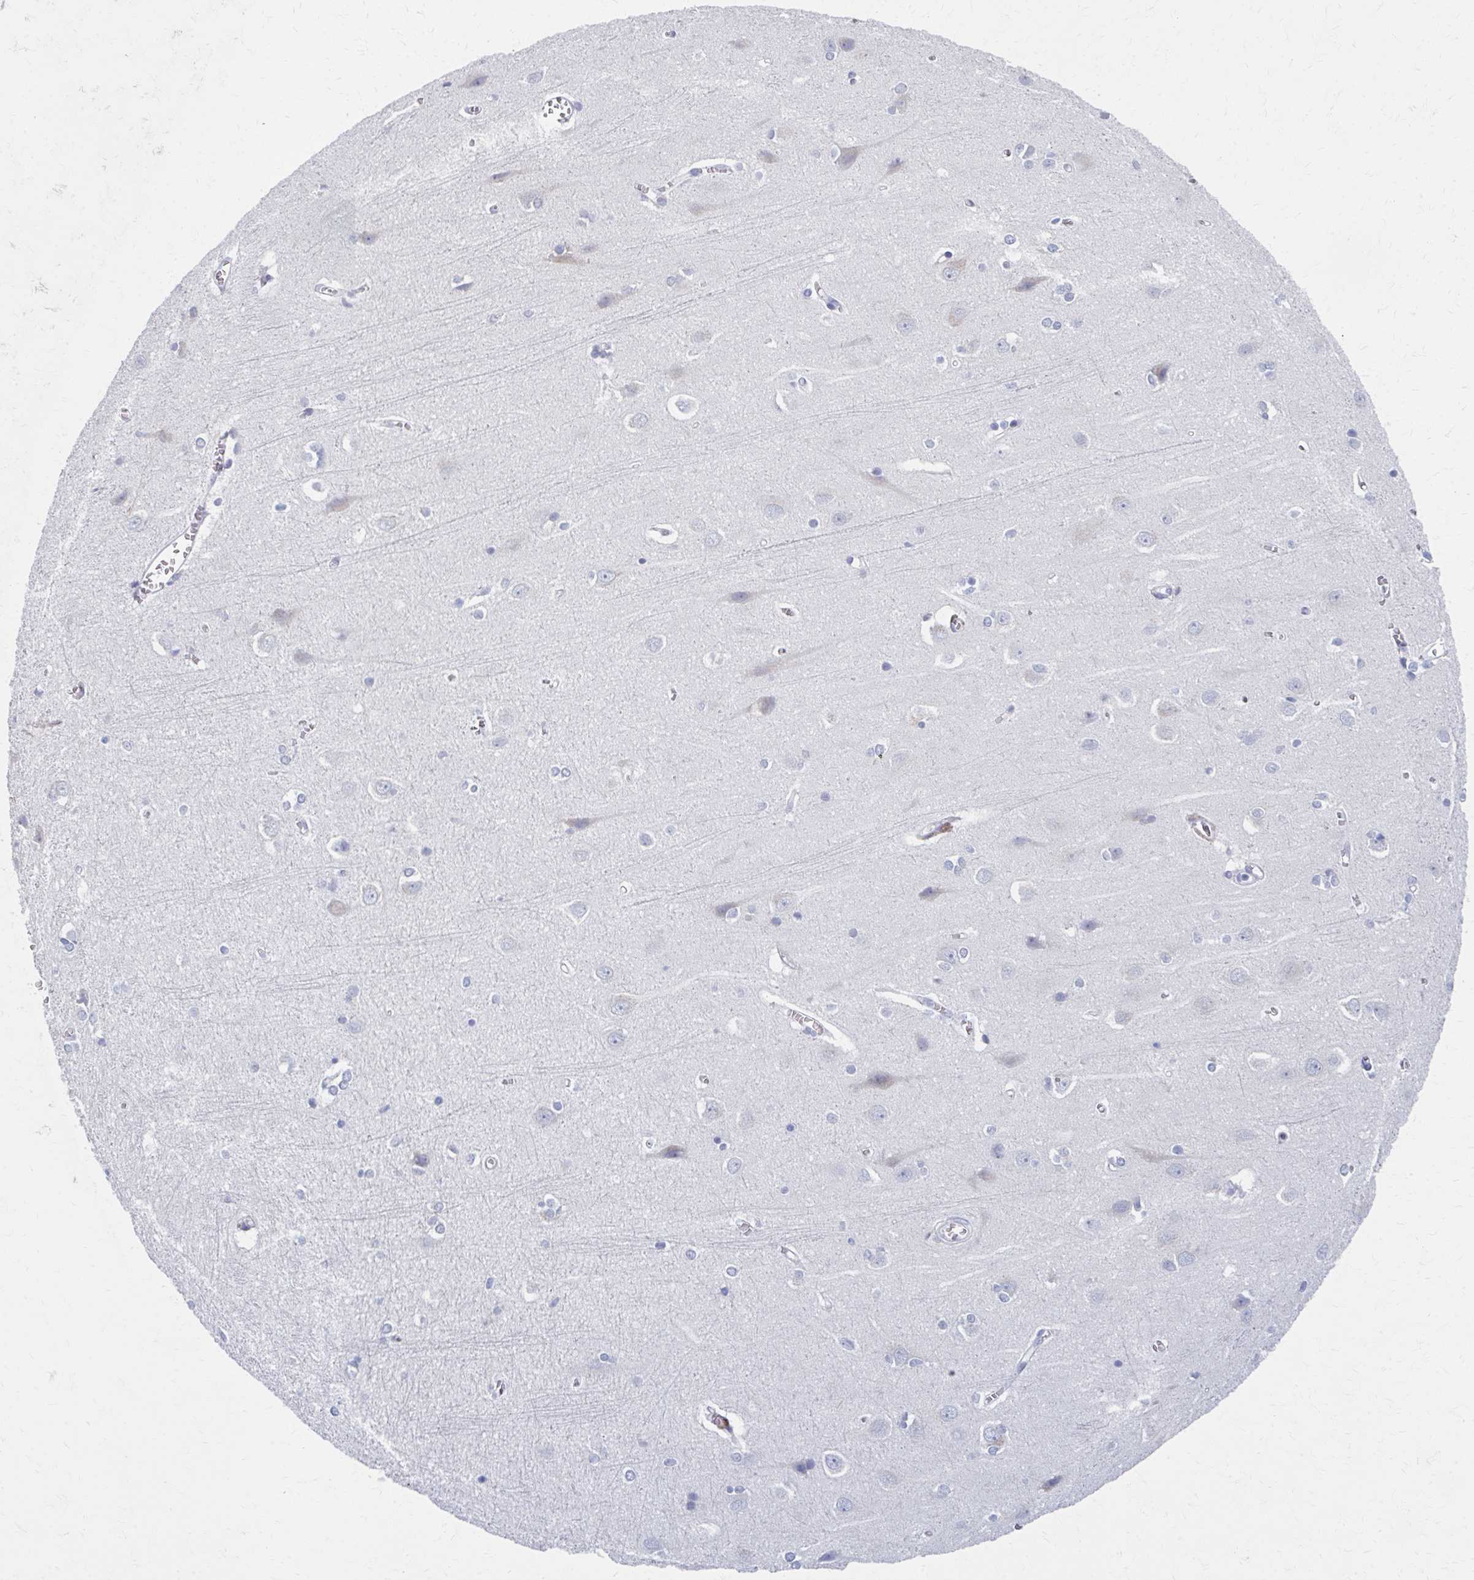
{"staining": {"intensity": "negative", "quantity": "none", "location": "none"}, "tissue": "cerebral cortex", "cell_type": "Endothelial cells", "image_type": "normal", "snomed": [{"axis": "morphology", "description": "Normal tissue, NOS"}, {"axis": "topography", "description": "Cerebral cortex"}], "caption": "Immunohistochemistry (IHC) of benign cerebral cortex demonstrates no positivity in endothelial cells. Nuclei are stained in blue.", "gene": "ABHD16B", "patient": {"sex": "male", "age": 37}}